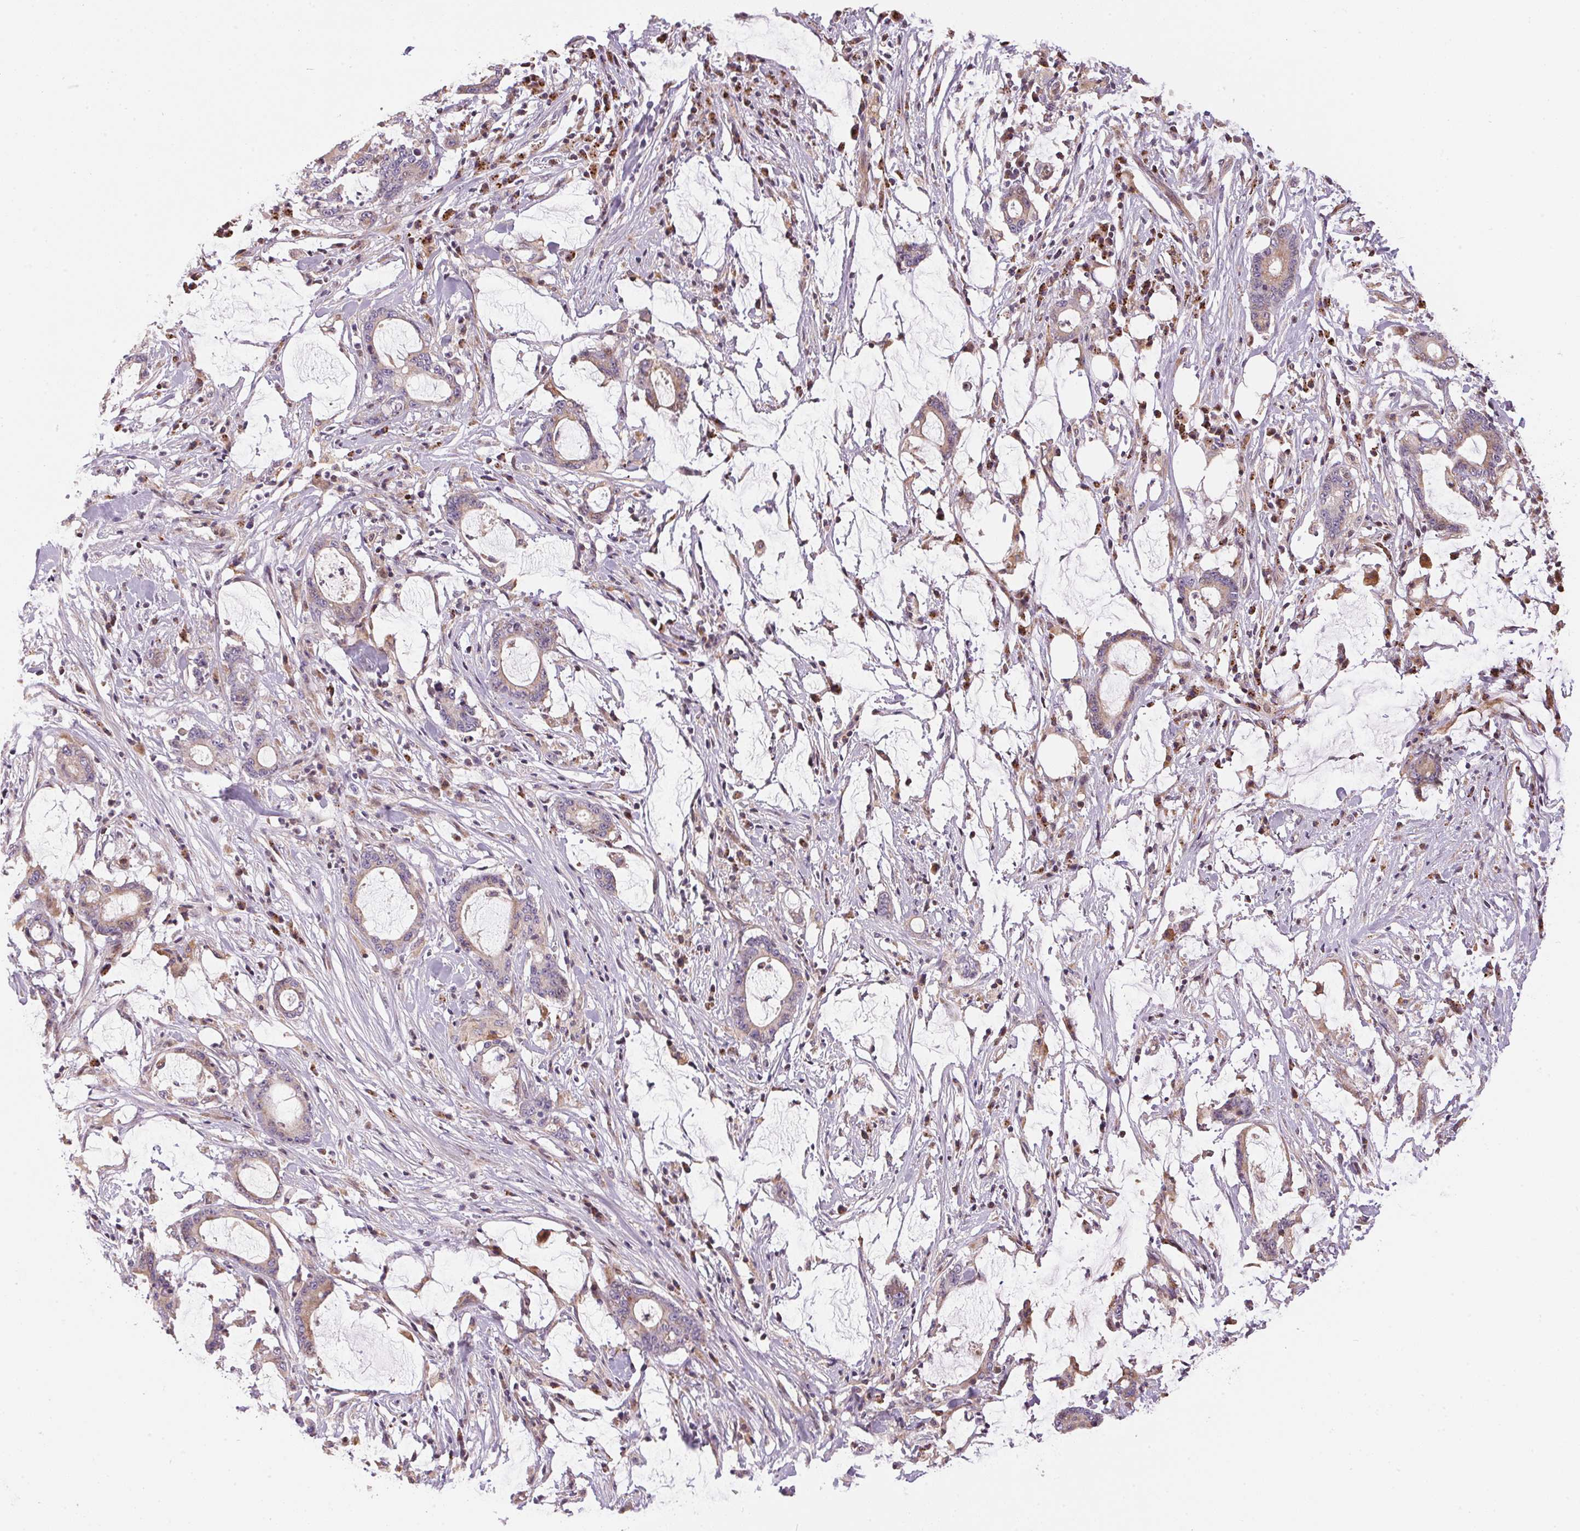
{"staining": {"intensity": "weak", "quantity": ">75%", "location": "cytoplasmic/membranous"}, "tissue": "stomach cancer", "cell_type": "Tumor cells", "image_type": "cancer", "snomed": [{"axis": "morphology", "description": "Adenocarcinoma, NOS"}, {"axis": "topography", "description": "Stomach, upper"}], "caption": "Protein expression analysis of stomach cancer (adenocarcinoma) demonstrates weak cytoplasmic/membranous positivity in approximately >75% of tumor cells. (DAB = brown stain, brightfield microscopy at high magnification).", "gene": "UNC13B", "patient": {"sex": "male", "age": 68}}